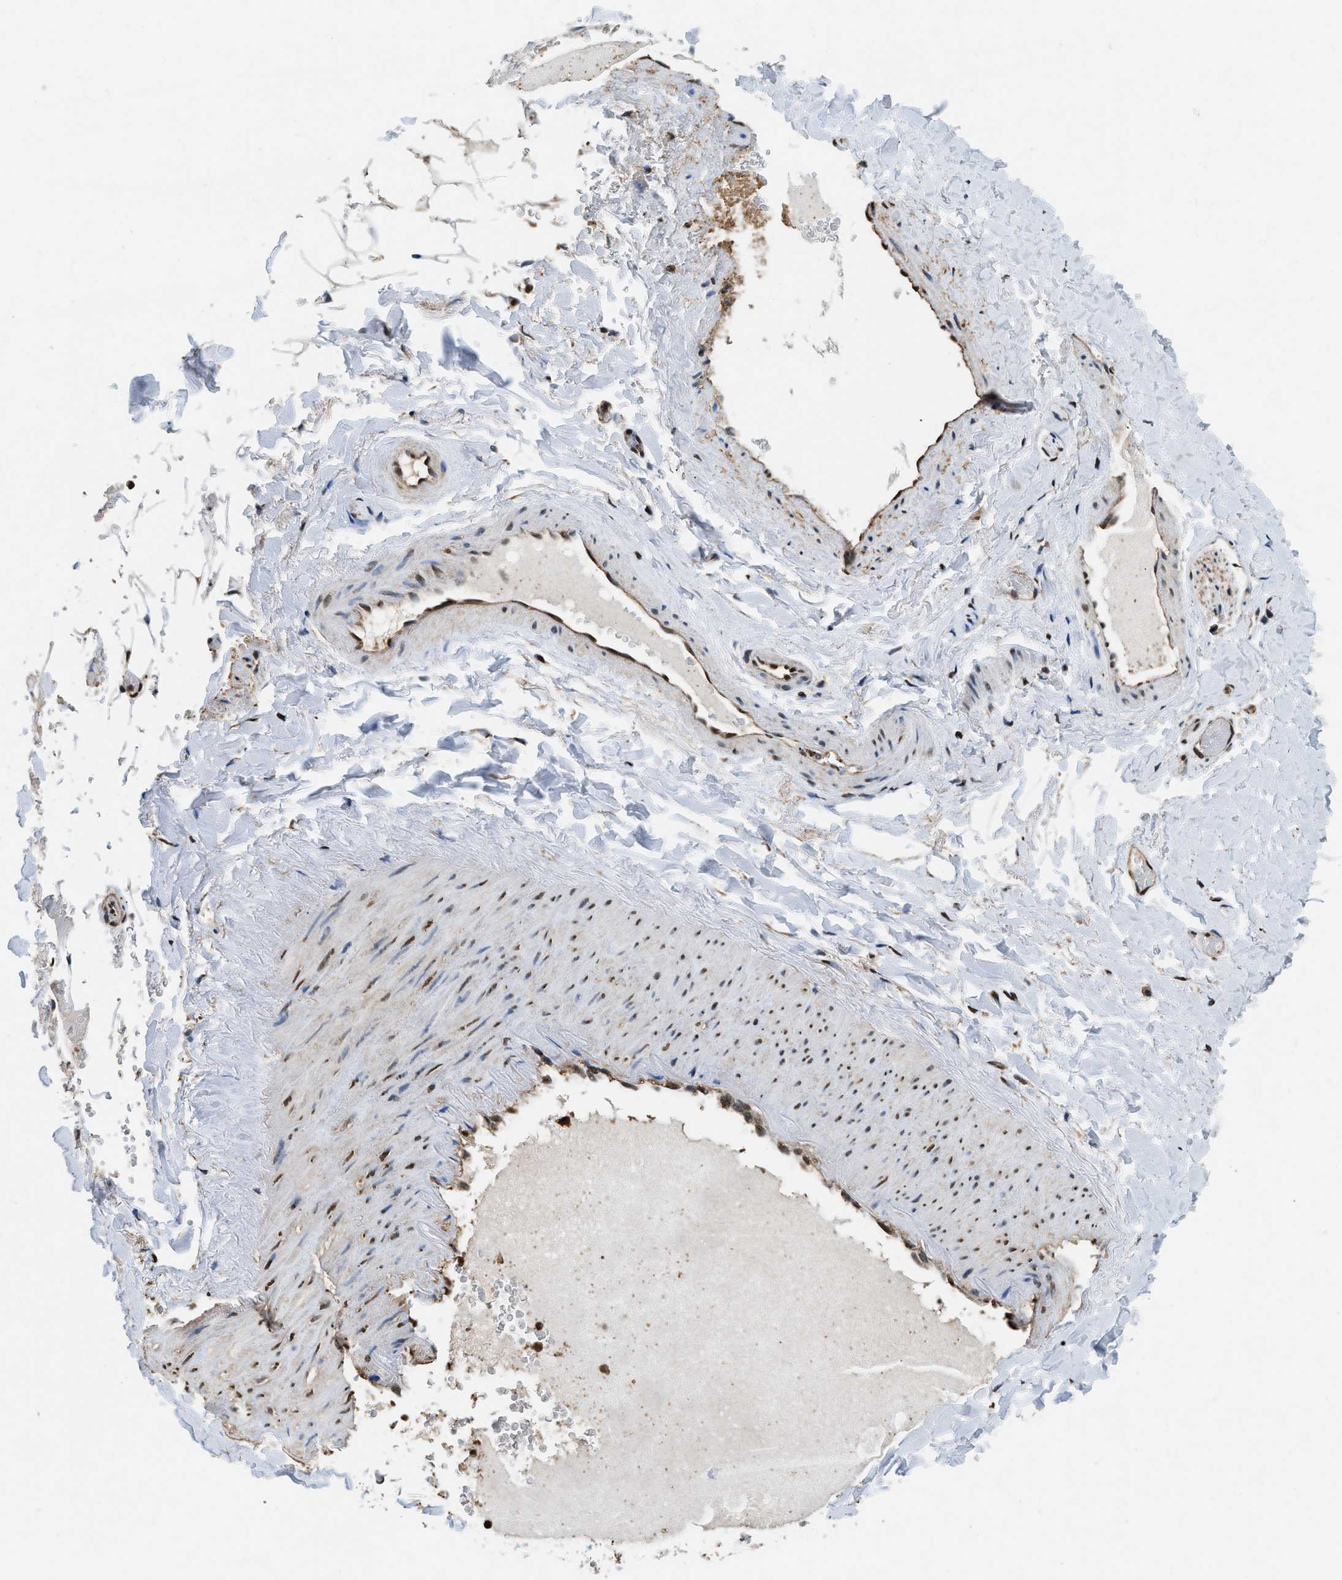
{"staining": {"intensity": "moderate", "quantity": ">75%", "location": "cytoplasmic/membranous,nuclear"}, "tissue": "adipose tissue", "cell_type": "Adipocytes", "image_type": "normal", "snomed": [{"axis": "morphology", "description": "Normal tissue, NOS"}, {"axis": "topography", "description": "Peripheral nerve tissue"}], "caption": "This image displays IHC staining of normal adipose tissue, with medium moderate cytoplasmic/membranous,nuclear positivity in about >75% of adipocytes.", "gene": "GAPDH", "patient": {"sex": "male", "age": 70}}